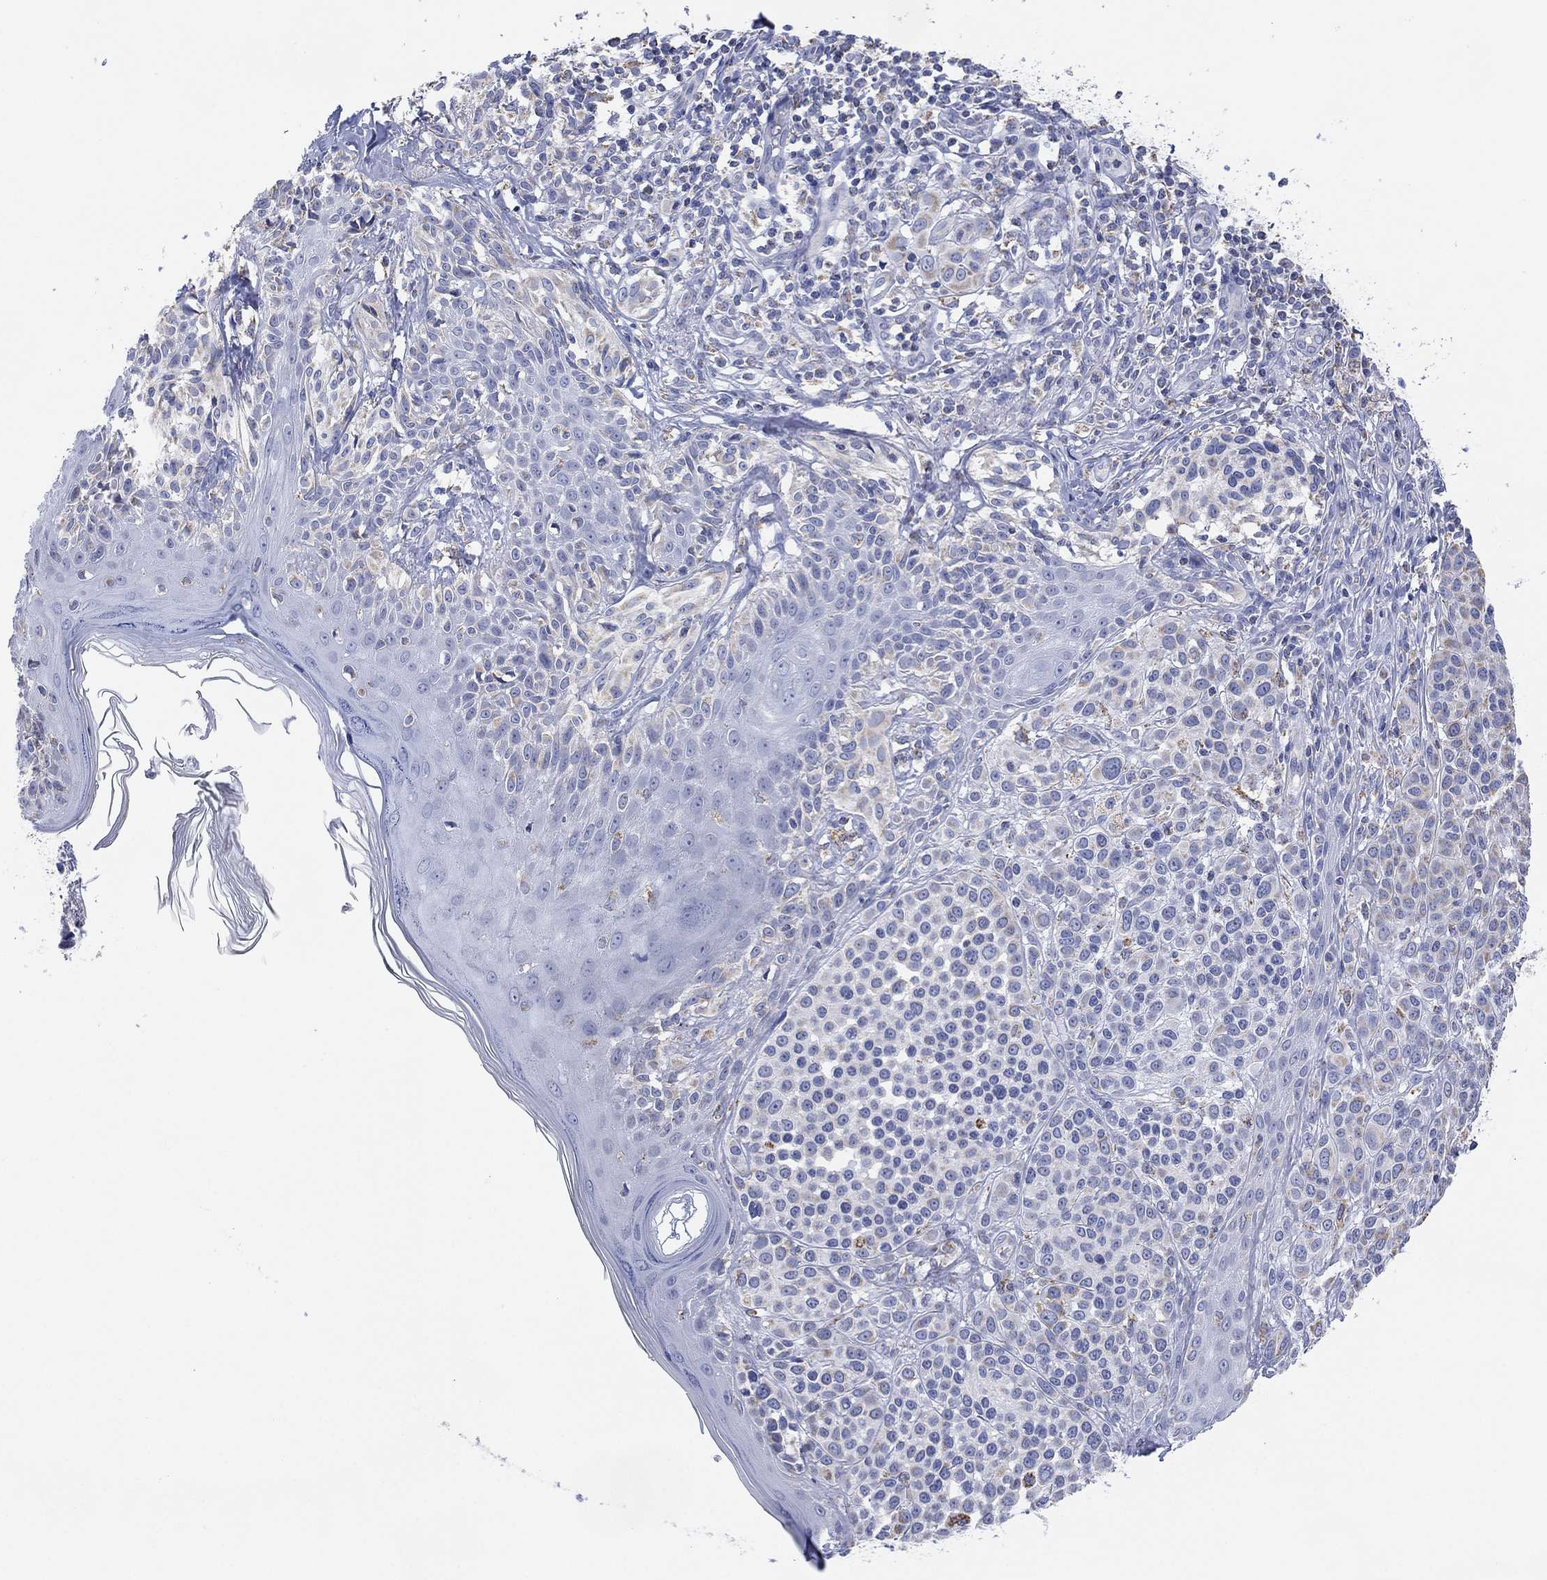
{"staining": {"intensity": "negative", "quantity": "none", "location": "none"}, "tissue": "melanoma", "cell_type": "Tumor cells", "image_type": "cancer", "snomed": [{"axis": "morphology", "description": "Malignant melanoma, NOS"}, {"axis": "topography", "description": "Skin"}], "caption": "High power microscopy image of an immunohistochemistry (IHC) photomicrograph of melanoma, revealing no significant positivity in tumor cells.", "gene": "CFTR", "patient": {"sex": "male", "age": 79}}